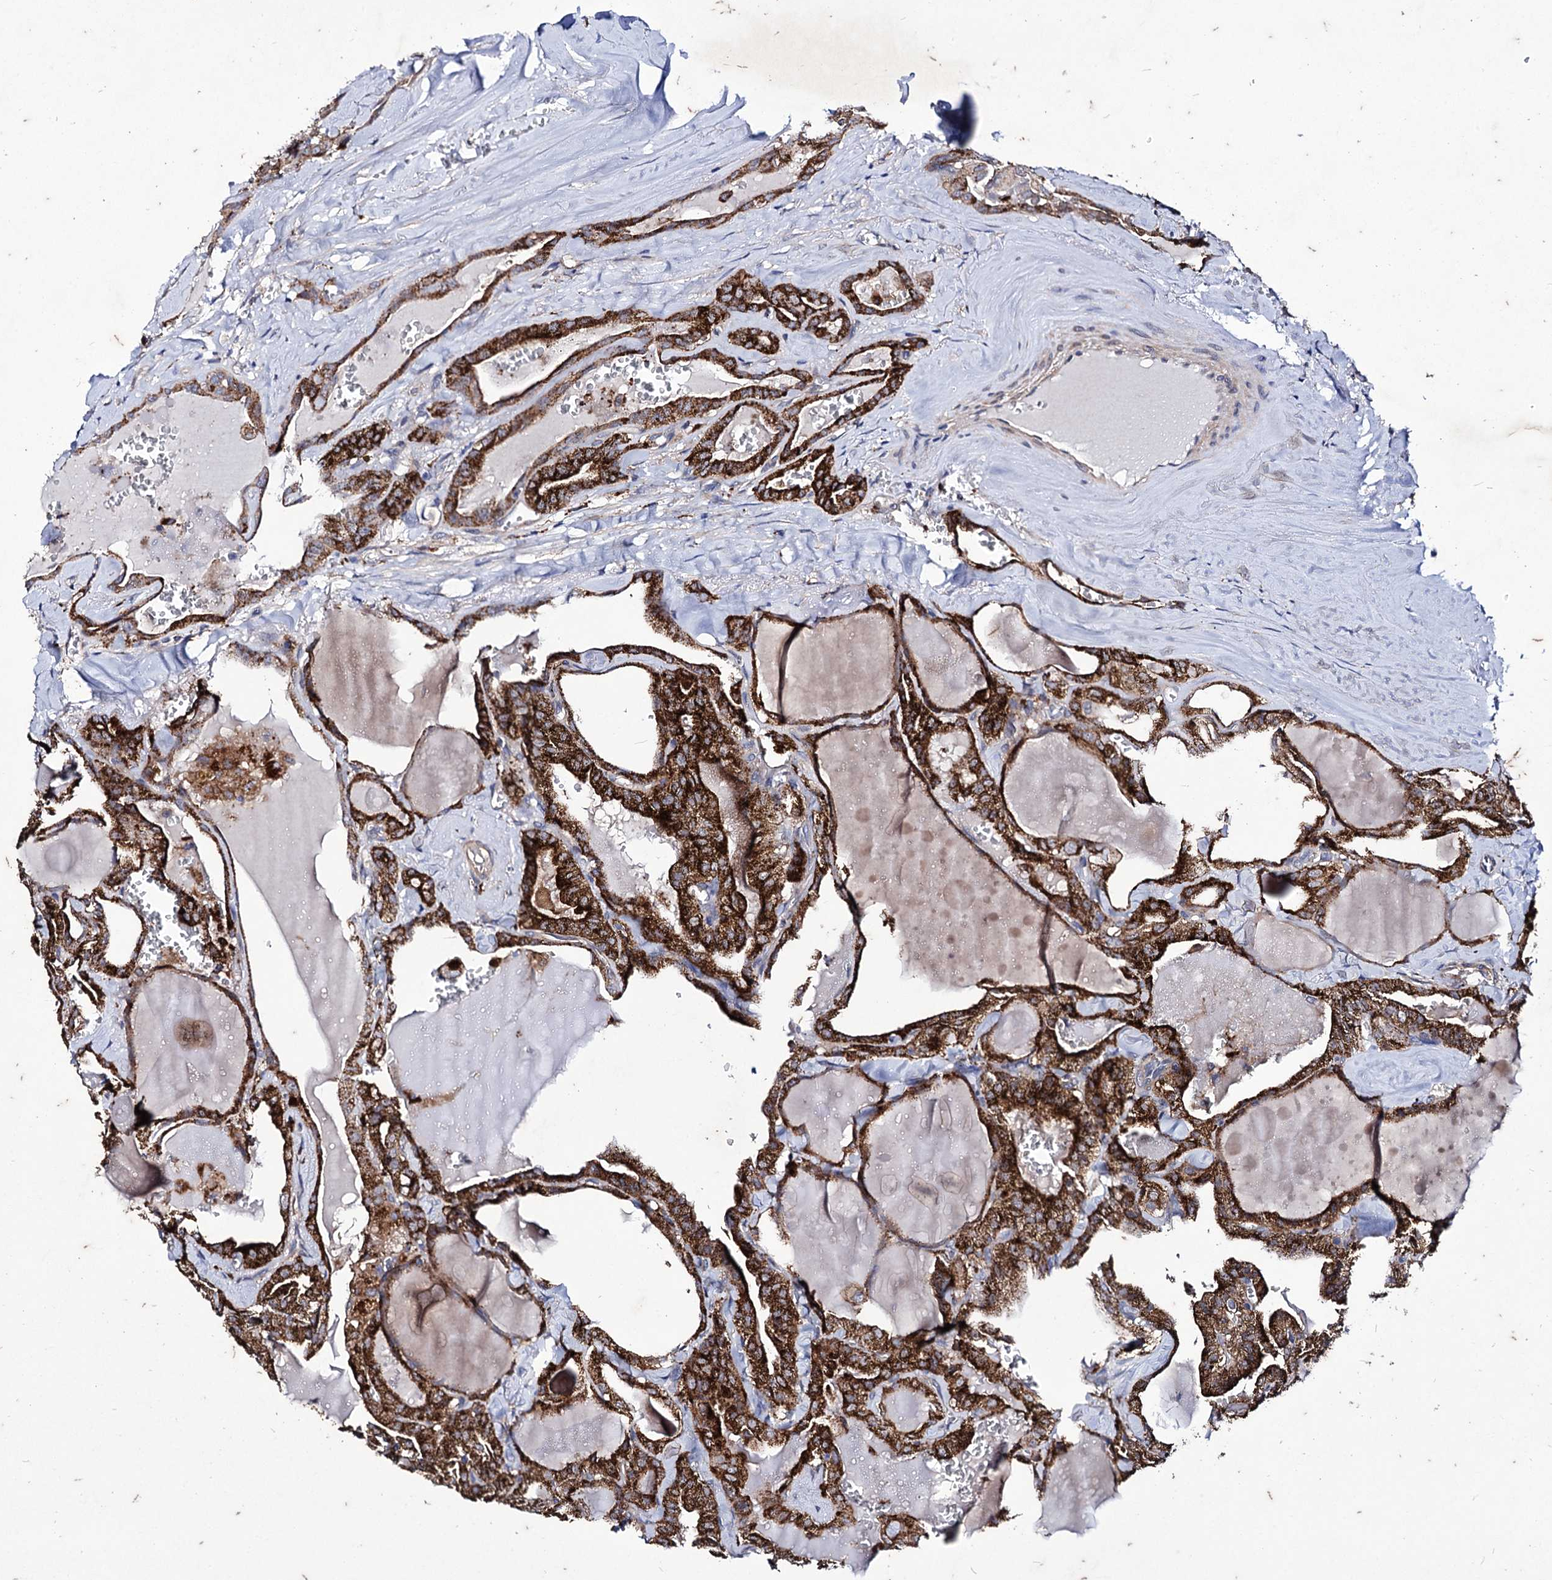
{"staining": {"intensity": "strong", "quantity": ">75%", "location": "cytoplasmic/membranous"}, "tissue": "thyroid cancer", "cell_type": "Tumor cells", "image_type": "cancer", "snomed": [{"axis": "morphology", "description": "Papillary adenocarcinoma, NOS"}, {"axis": "topography", "description": "Thyroid gland"}], "caption": "Immunohistochemistry (IHC) (DAB (3,3'-diaminobenzidine)) staining of thyroid papillary adenocarcinoma exhibits strong cytoplasmic/membranous protein expression in about >75% of tumor cells.", "gene": "AXL", "patient": {"sex": "male", "age": 52}}